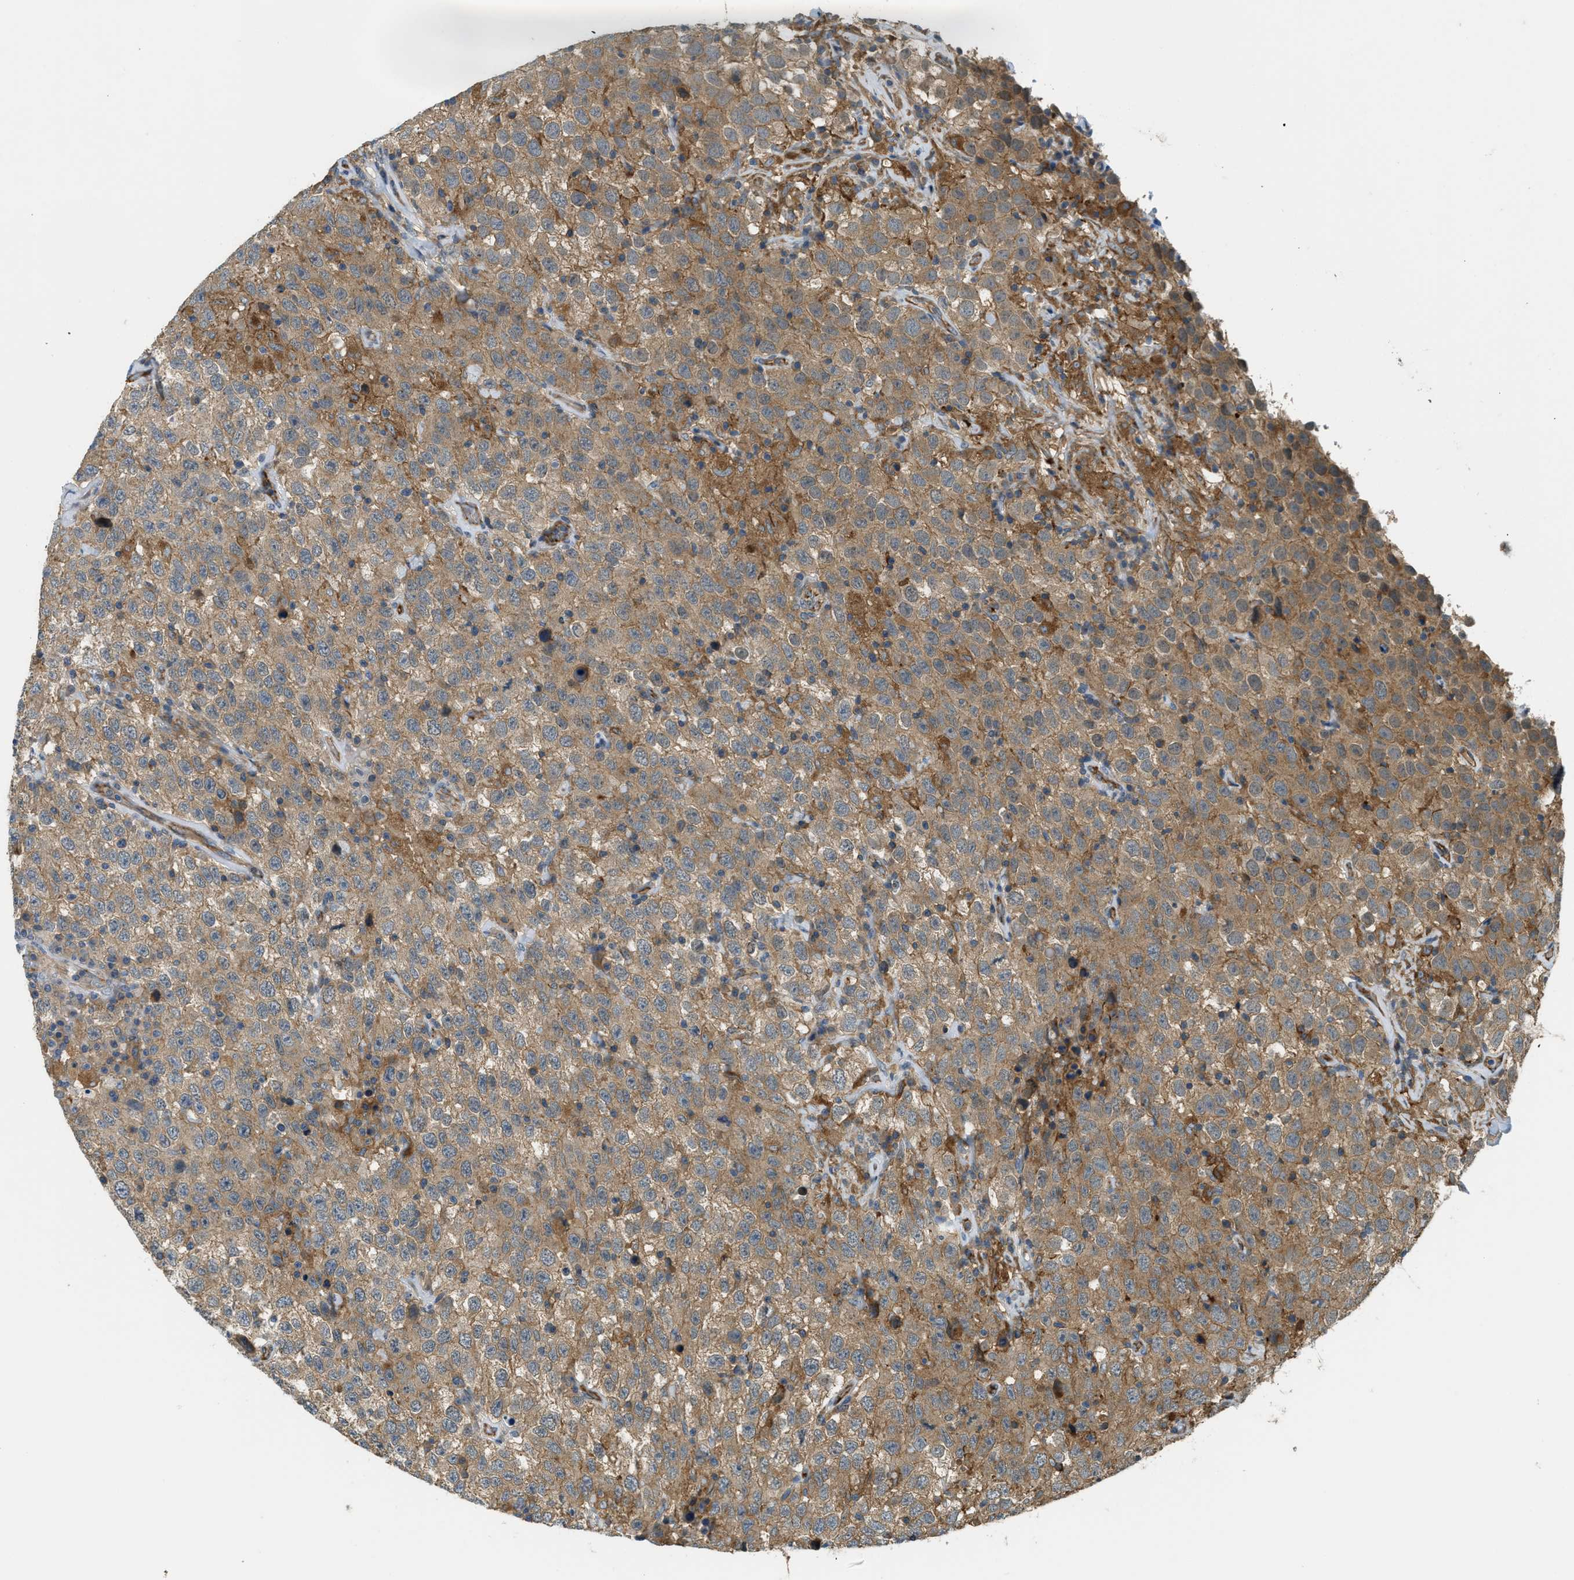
{"staining": {"intensity": "moderate", "quantity": ">75%", "location": "cytoplasmic/membranous"}, "tissue": "testis cancer", "cell_type": "Tumor cells", "image_type": "cancer", "snomed": [{"axis": "morphology", "description": "Seminoma, NOS"}, {"axis": "topography", "description": "Testis"}], "caption": "This micrograph exhibits IHC staining of human testis seminoma, with medium moderate cytoplasmic/membranous expression in about >75% of tumor cells.", "gene": "BAG4", "patient": {"sex": "male", "age": 41}}